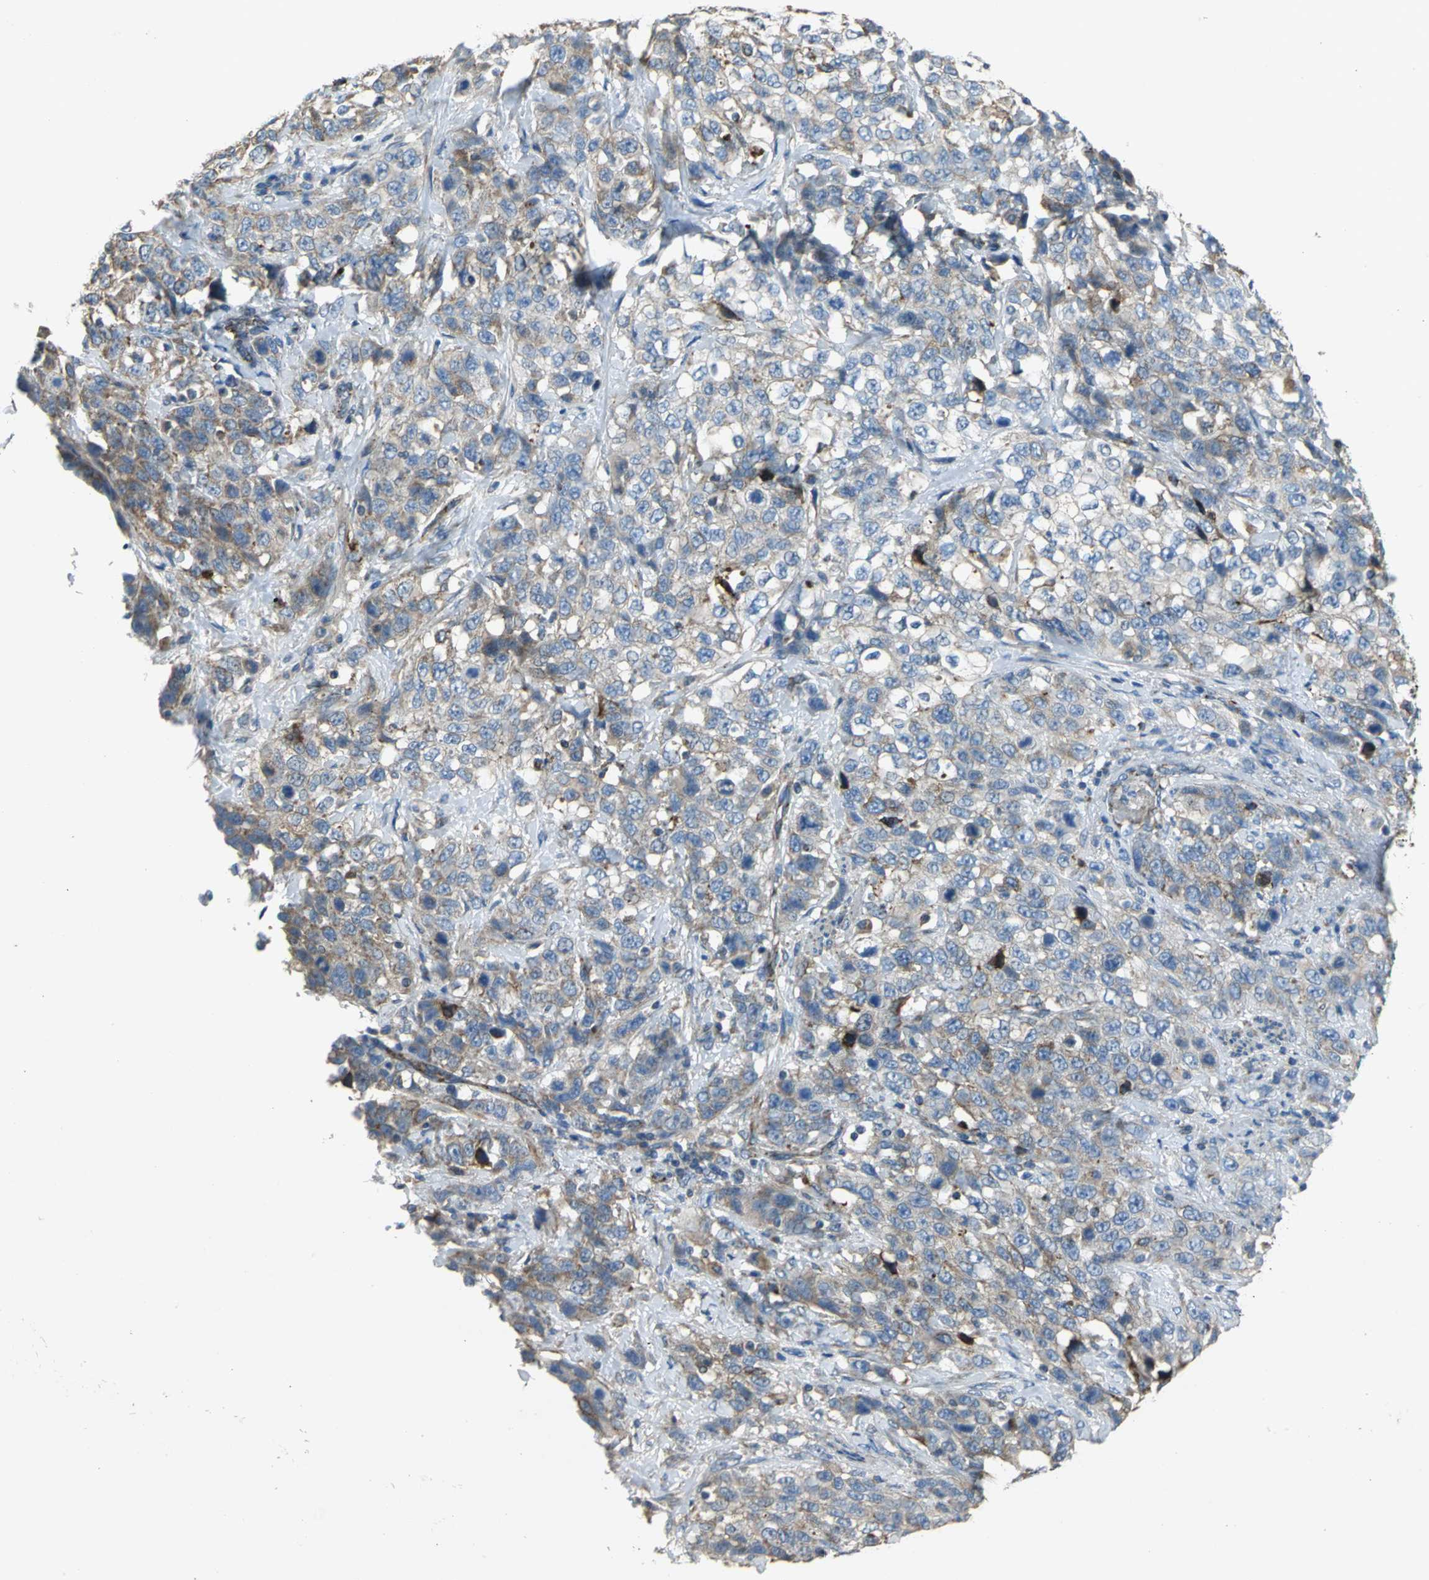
{"staining": {"intensity": "weak", "quantity": ">75%", "location": "cytoplasmic/membranous"}, "tissue": "stomach cancer", "cell_type": "Tumor cells", "image_type": "cancer", "snomed": [{"axis": "morphology", "description": "Normal tissue, NOS"}, {"axis": "morphology", "description": "Adenocarcinoma, NOS"}, {"axis": "topography", "description": "Stomach"}], "caption": "This micrograph reveals stomach cancer stained with immunohistochemistry to label a protein in brown. The cytoplasmic/membranous of tumor cells show weak positivity for the protein. Nuclei are counter-stained blue.", "gene": "NDUFB5", "patient": {"sex": "male", "age": 48}}